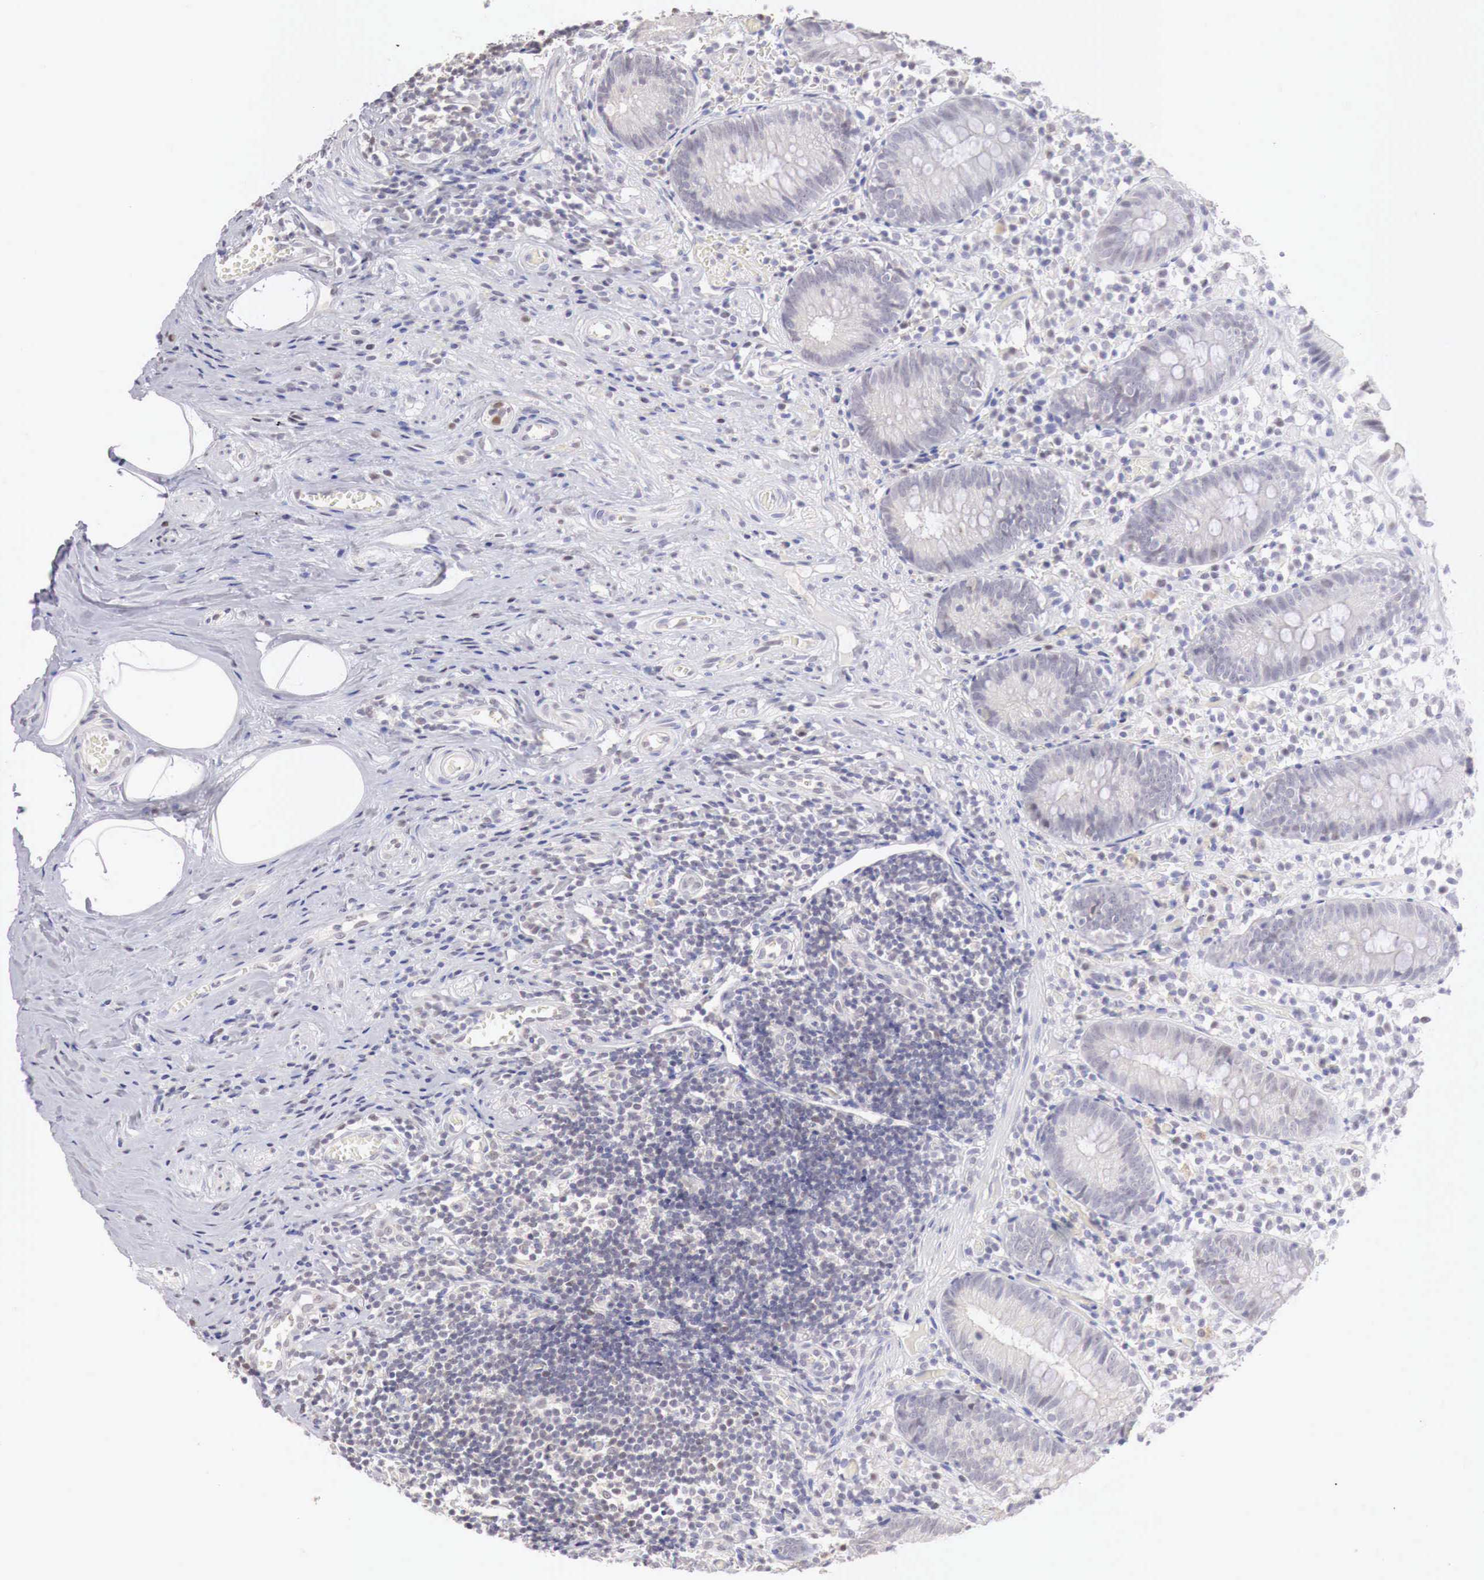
{"staining": {"intensity": "negative", "quantity": "none", "location": "none"}, "tissue": "appendix", "cell_type": "Glandular cells", "image_type": "normal", "snomed": [{"axis": "morphology", "description": "Normal tissue, NOS"}, {"axis": "topography", "description": "Appendix"}], "caption": "Glandular cells are negative for protein expression in benign human appendix. (DAB immunohistochemistry, high magnification).", "gene": "UBA1", "patient": {"sex": "male", "age": 25}}